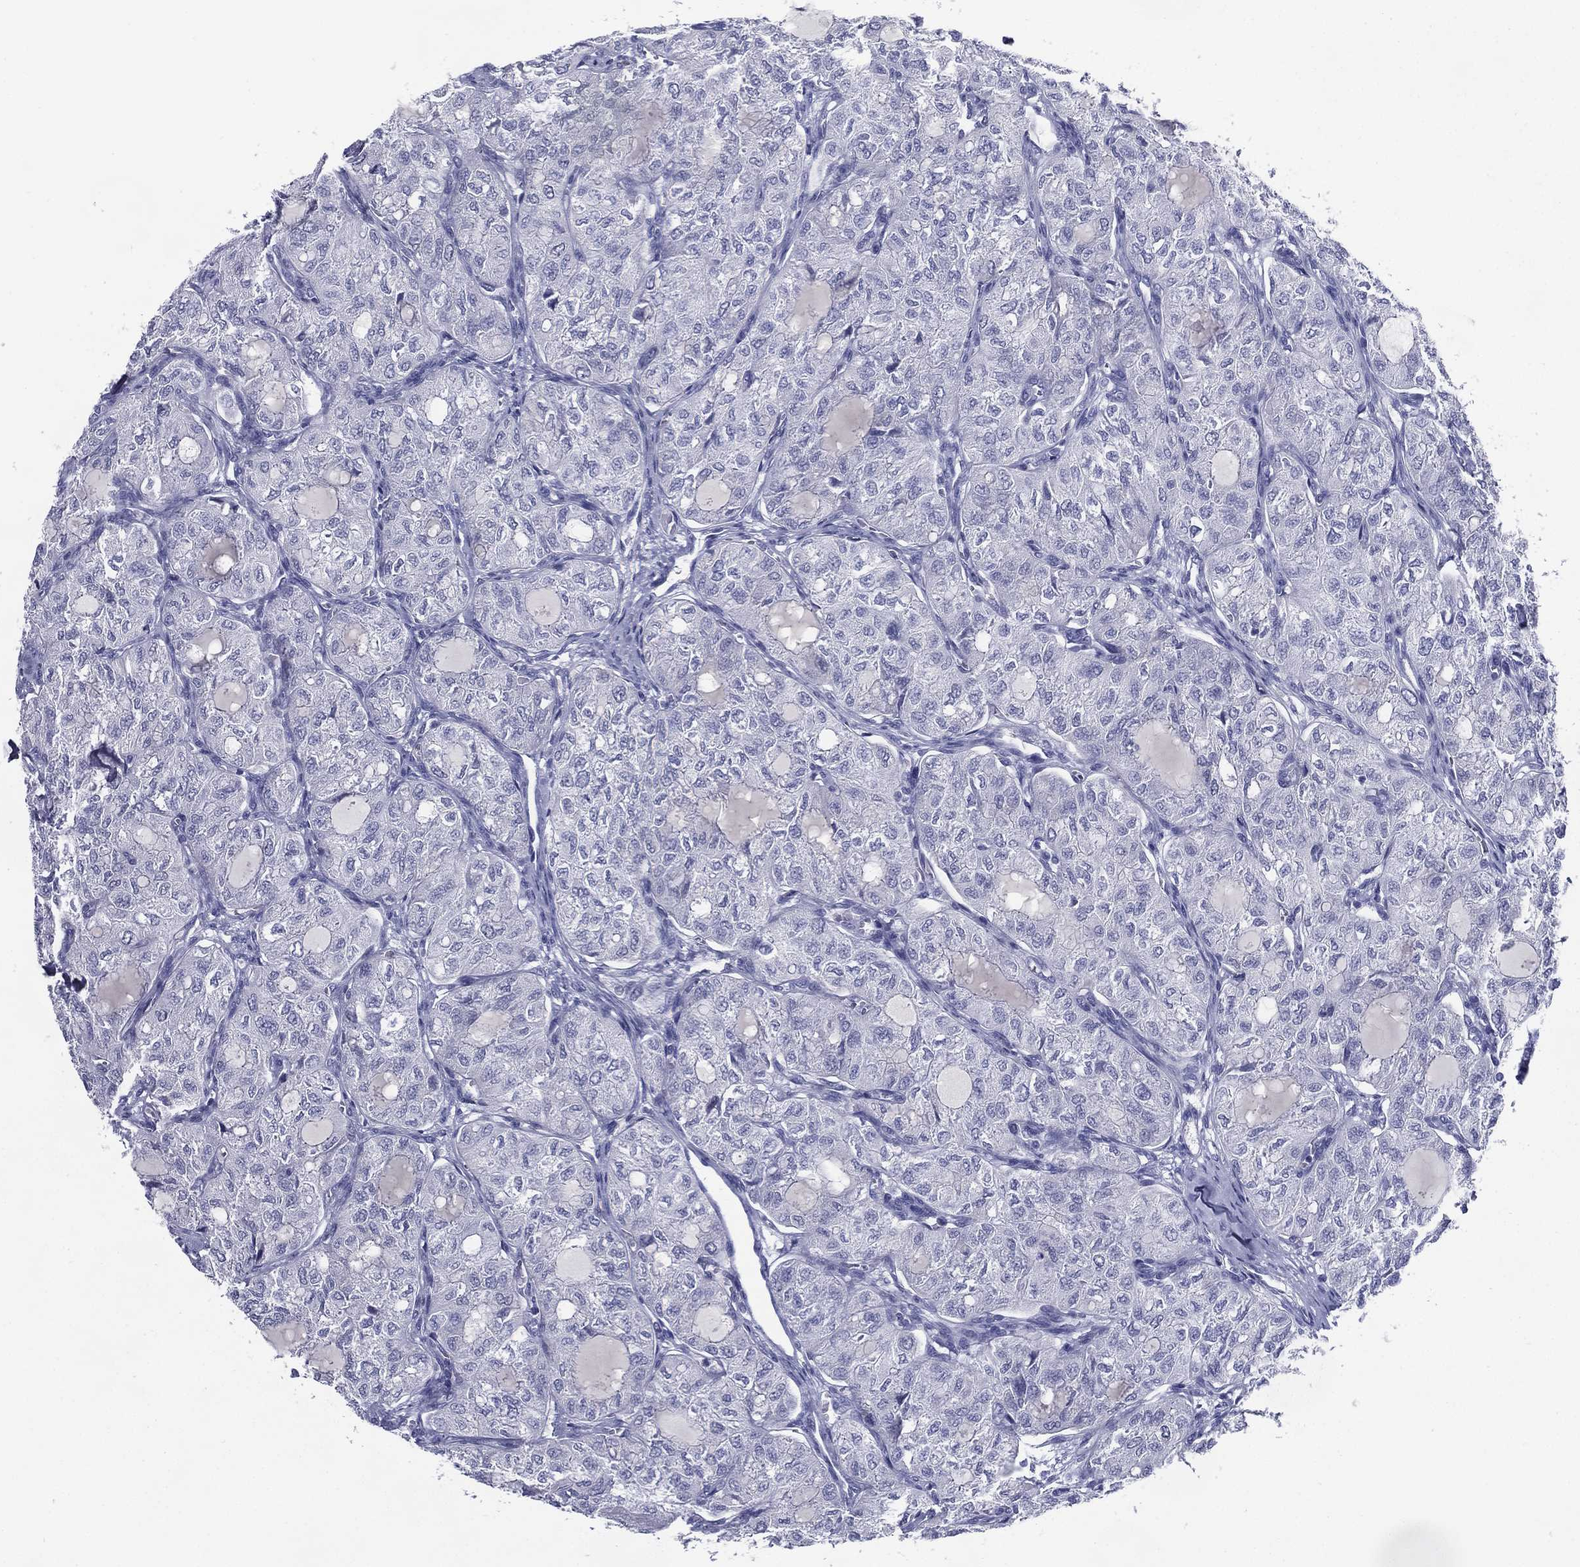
{"staining": {"intensity": "negative", "quantity": "none", "location": "none"}, "tissue": "thyroid cancer", "cell_type": "Tumor cells", "image_type": "cancer", "snomed": [{"axis": "morphology", "description": "Follicular adenoma carcinoma, NOS"}, {"axis": "topography", "description": "Thyroid gland"}], "caption": "The image displays no significant staining in tumor cells of thyroid cancer (follicular adenoma carcinoma).", "gene": "KIF2C", "patient": {"sex": "male", "age": 75}}